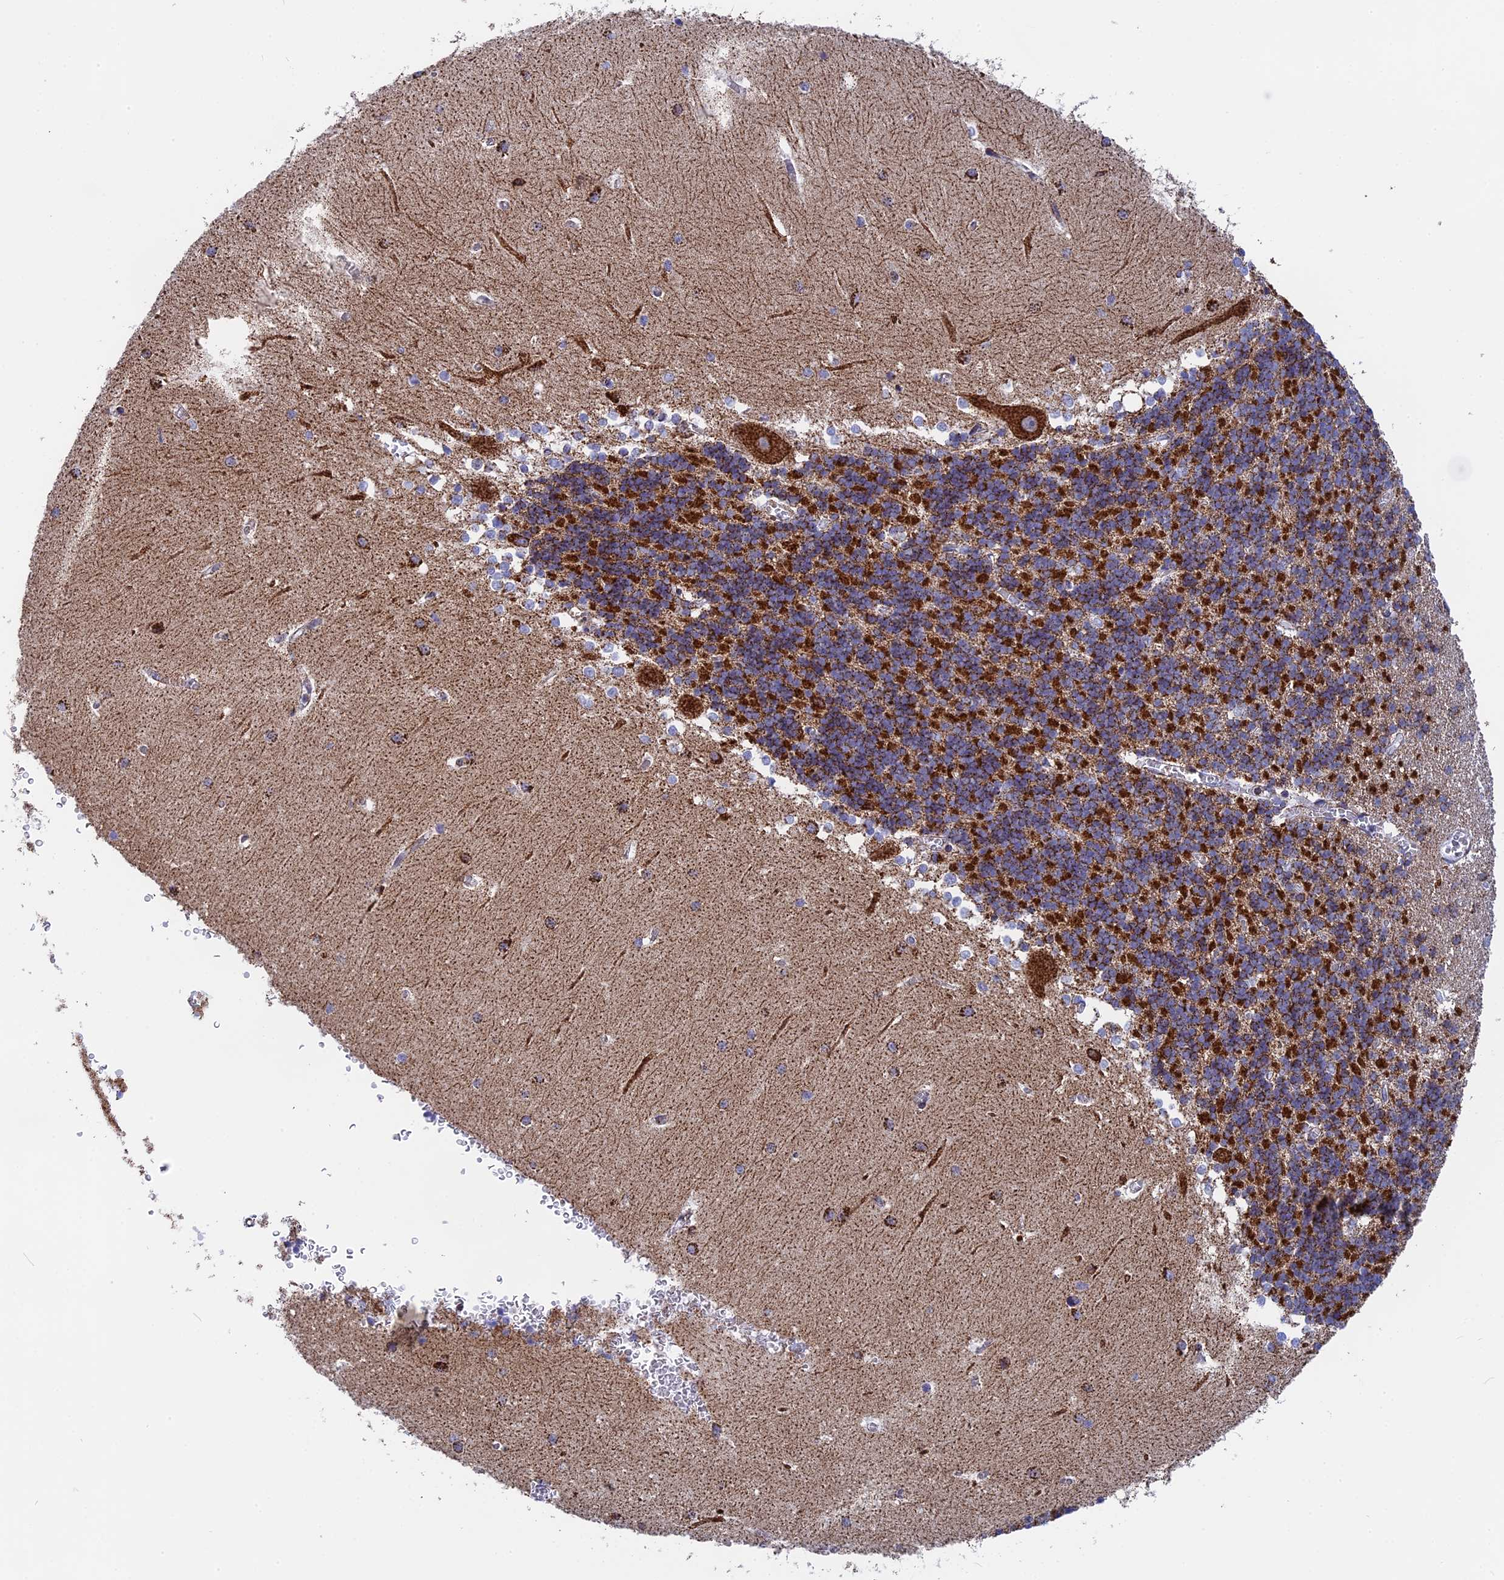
{"staining": {"intensity": "strong", "quantity": "25%-75%", "location": "cytoplasmic/membranous"}, "tissue": "cerebellum", "cell_type": "Cells in granular layer", "image_type": "normal", "snomed": [{"axis": "morphology", "description": "Normal tissue, NOS"}, {"axis": "topography", "description": "Cerebellum"}], "caption": "Immunohistochemistry (IHC) (DAB (3,3'-diaminobenzidine)) staining of unremarkable cerebellum demonstrates strong cytoplasmic/membranous protein positivity in approximately 25%-75% of cells in granular layer.", "gene": "CDC16", "patient": {"sex": "male", "age": 37}}